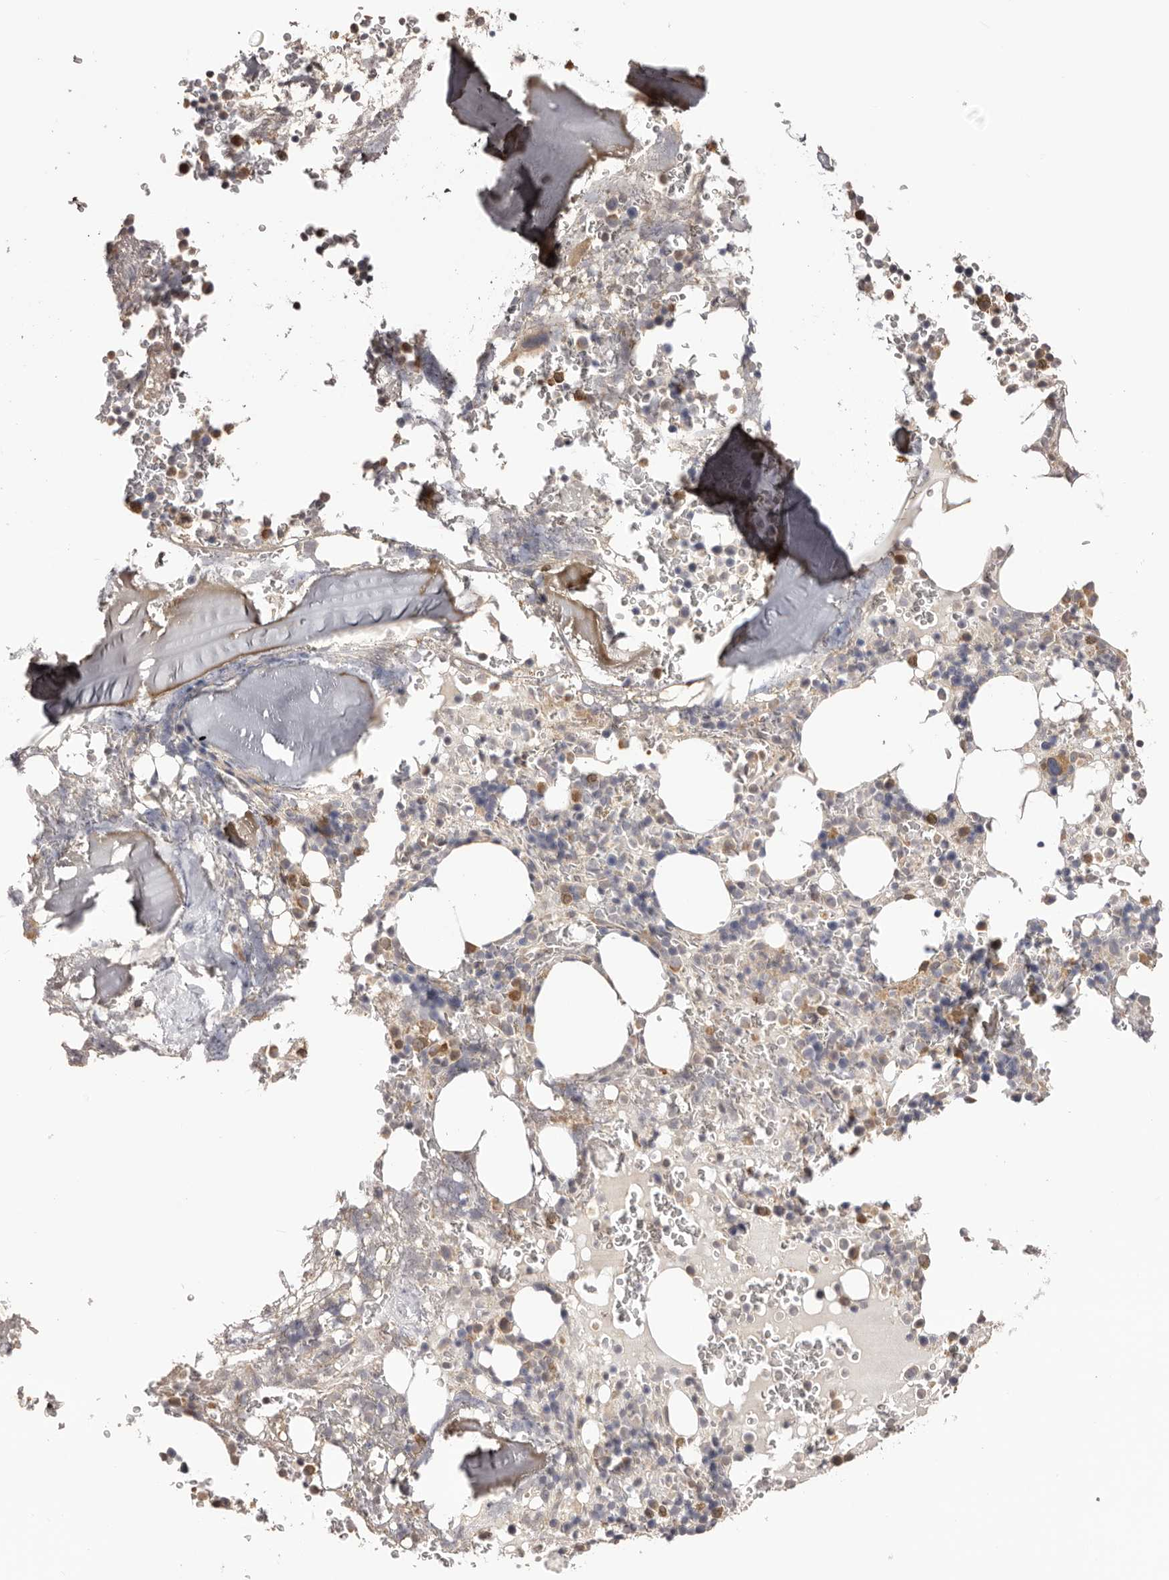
{"staining": {"intensity": "strong", "quantity": "<25%", "location": "cytoplasmic/membranous"}, "tissue": "bone marrow", "cell_type": "Hematopoietic cells", "image_type": "normal", "snomed": [{"axis": "morphology", "description": "Normal tissue, NOS"}, {"axis": "topography", "description": "Bone marrow"}], "caption": "This photomicrograph reveals benign bone marrow stained with immunohistochemistry (IHC) to label a protein in brown. The cytoplasmic/membranous of hematopoietic cells show strong positivity for the protein. Nuclei are counter-stained blue.", "gene": "KCNJ8", "patient": {"sex": "male", "age": 58}}